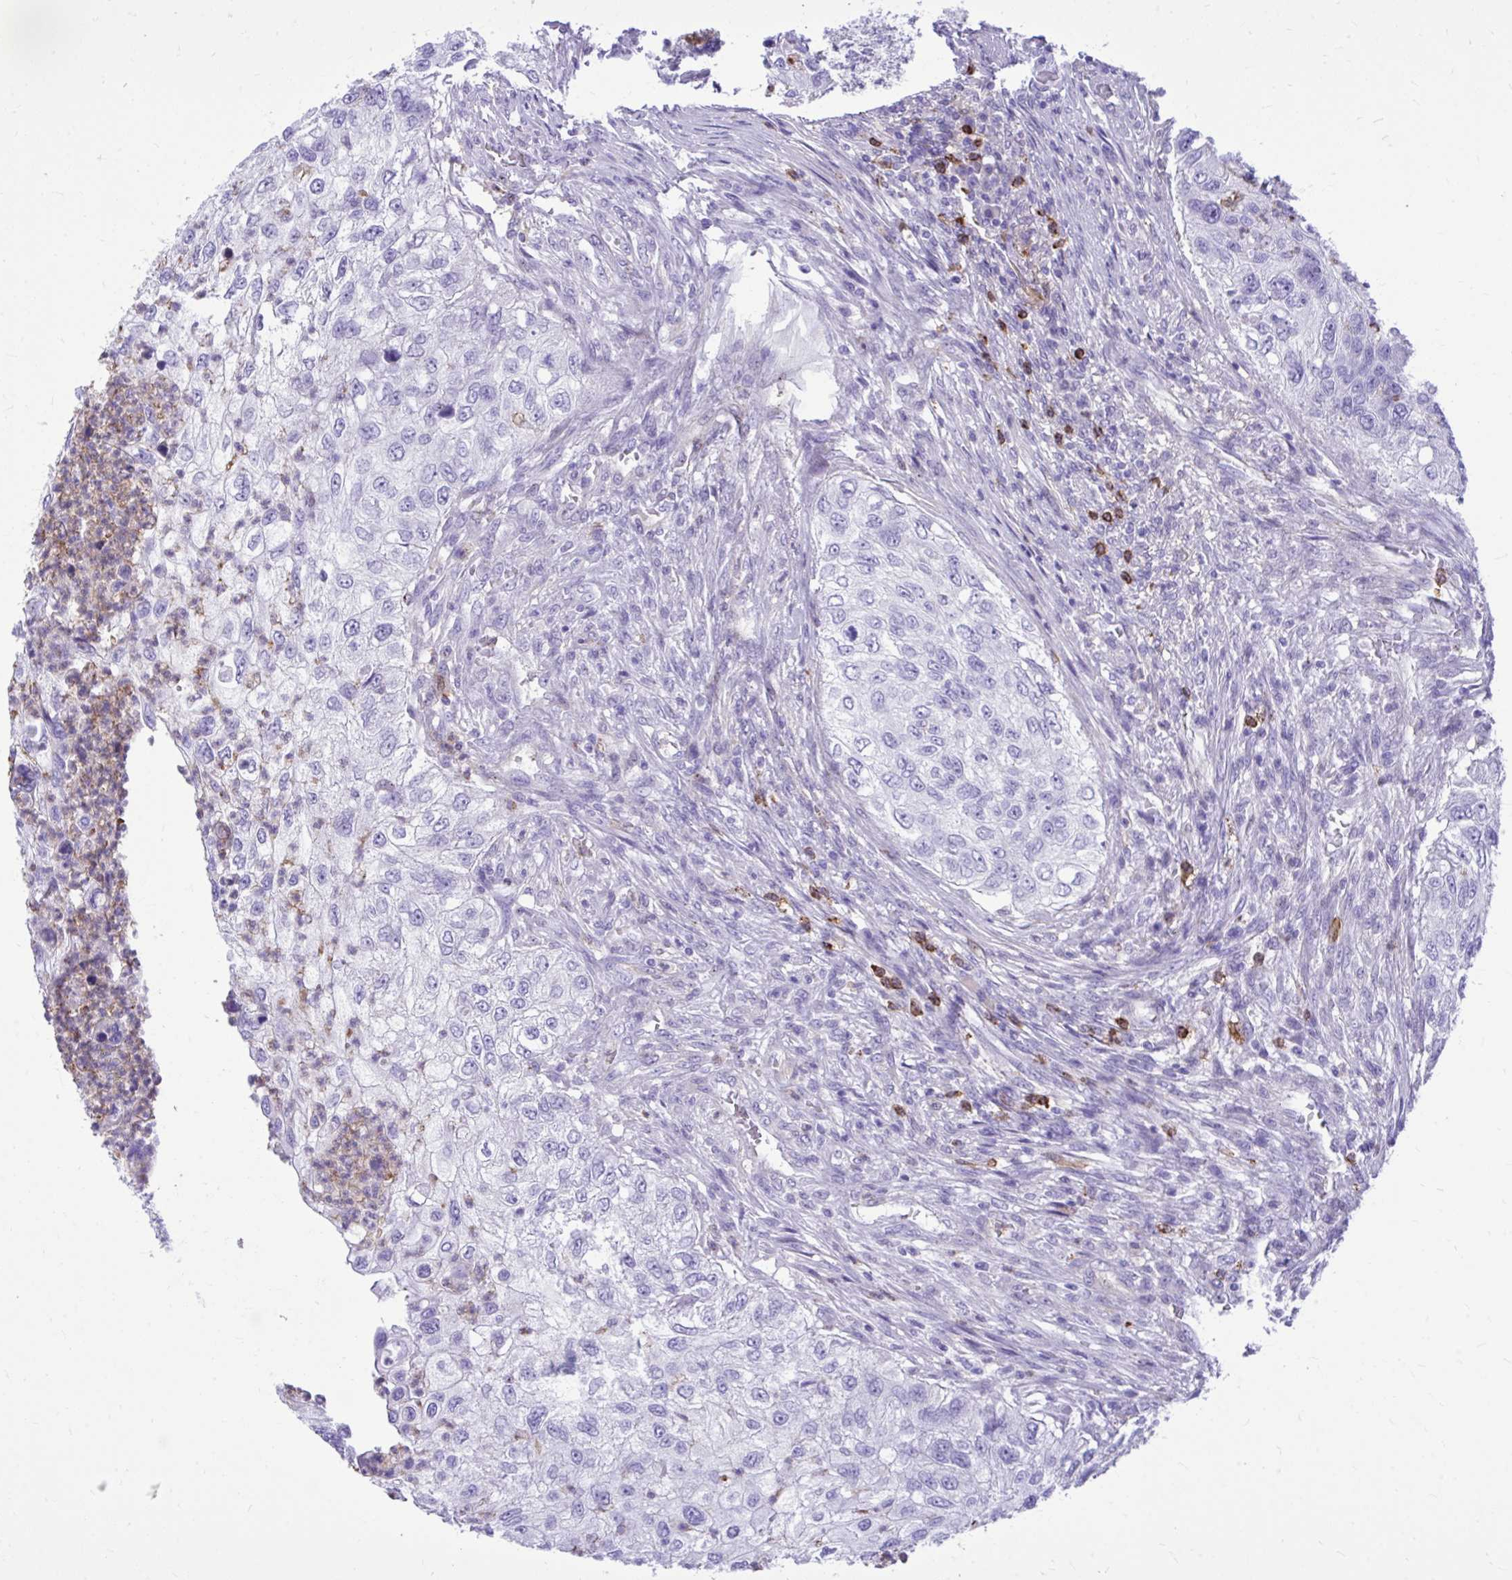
{"staining": {"intensity": "negative", "quantity": "none", "location": "none"}, "tissue": "urothelial cancer", "cell_type": "Tumor cells", "image_type": "cancer", "snomed": [{"axis": "morphology", "description": "Urothelial carcinoma, High grade"}, {"axis": "topography", "description": "Urinary bladder"}], "caption": "IHC micrograph of human urothelial carcinoma (high-grade) stained for a protein (brown), which exhibits no staining in tumor cells. The staining is performed using DAB (3,3'-diaminobenzidine) brown chromogen with nuclei counter-stained in using hematoxylin.", "gene": "TLR7", "patient": {"sex": "female", "age": 60}}